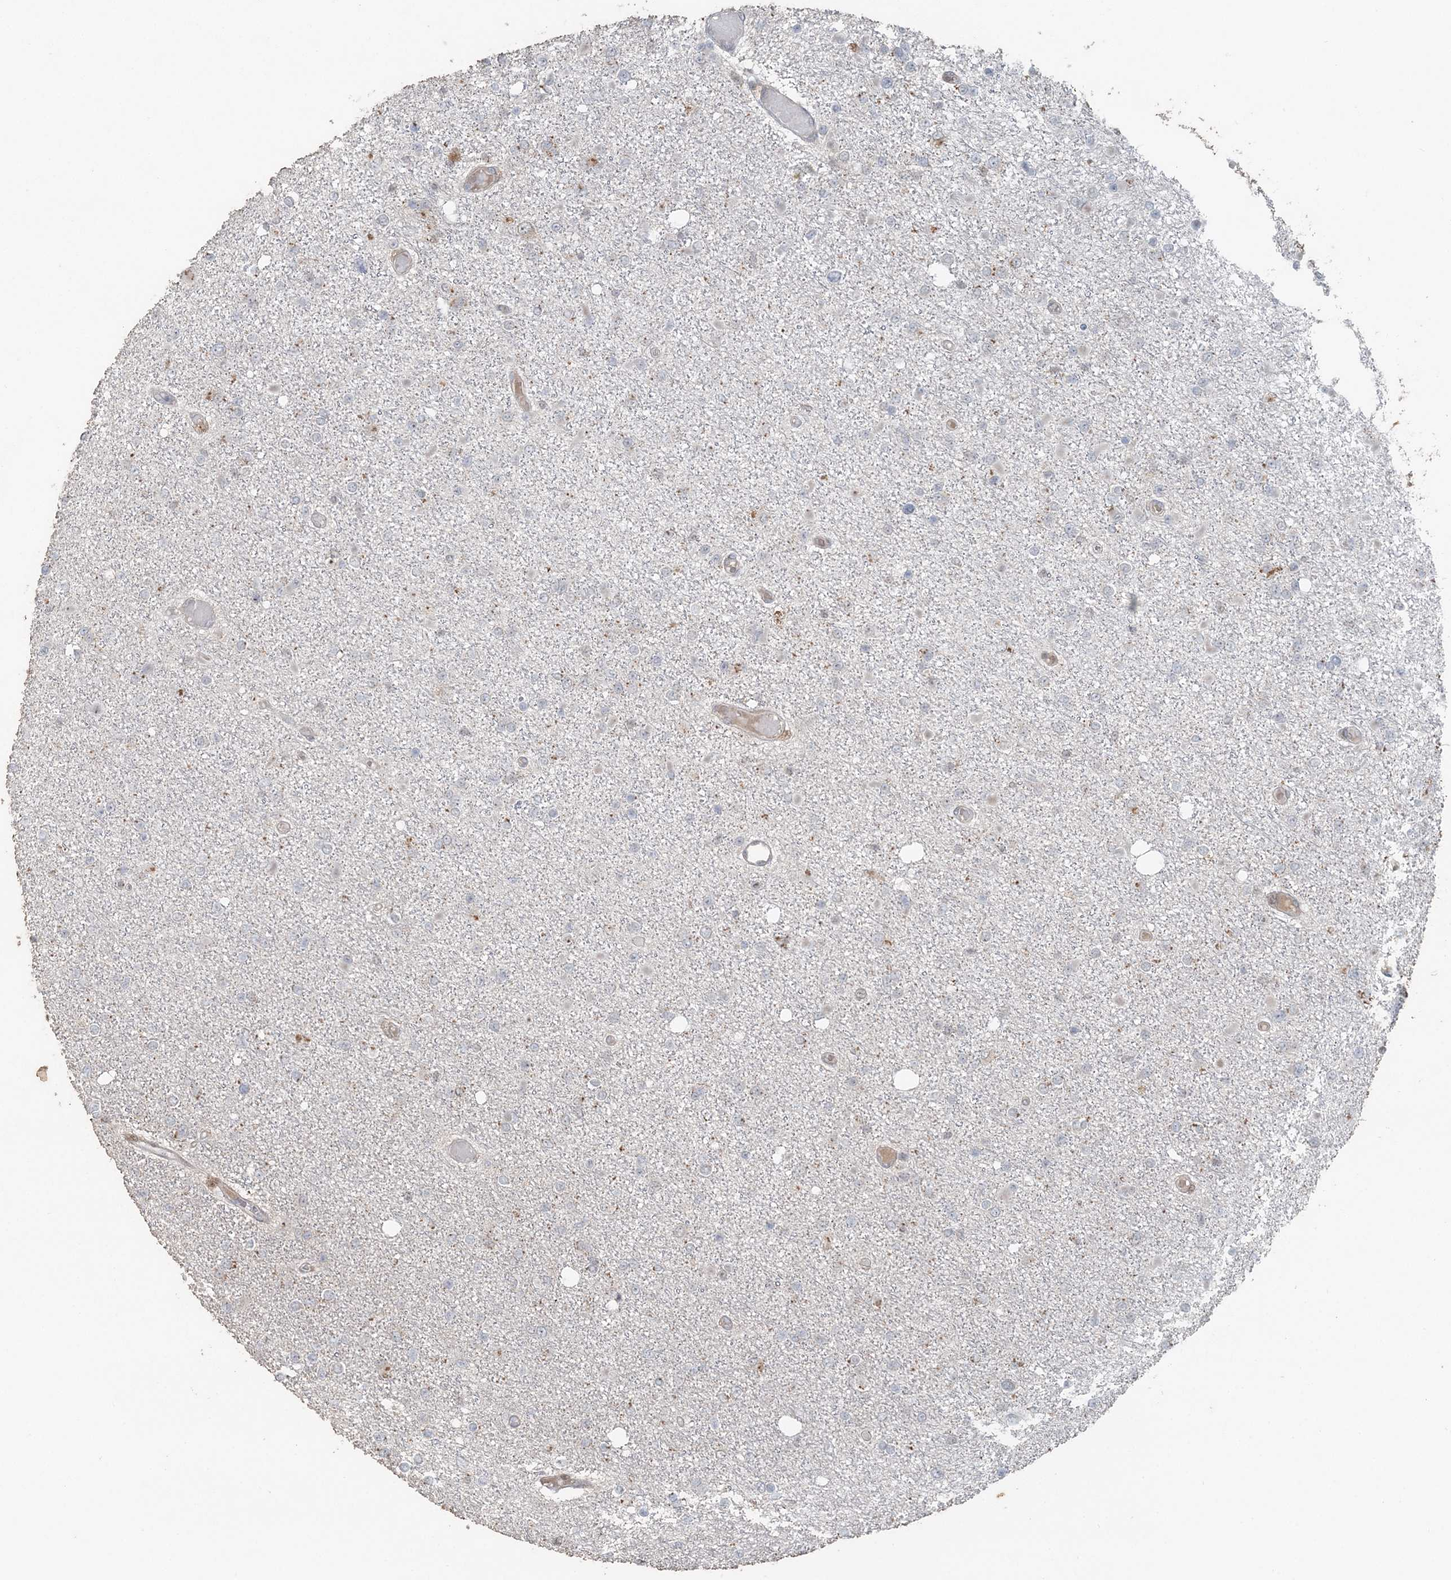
{"staining": {"intensity": "negative", "quantity": "none", "location": "none"}, "tissue": "glioma", "cell_type": "Tumor cells", "image_type": "cancer", "snomed": [{"axis": "morphology", "description": "Glioma, malignant, Low grade"}, {"axis": "topography", "description": "Brain"}], "caption": "The micrograph demonstrates no staining of tumor cells in malignant glioma (low-grade). (DAB (3,3'-diaminobenzidine) immunohistochemistry (IHC) with hematoxylin counter stain).", "gene": "SLU7", "patient": {"sex": "female", "age": 22}}